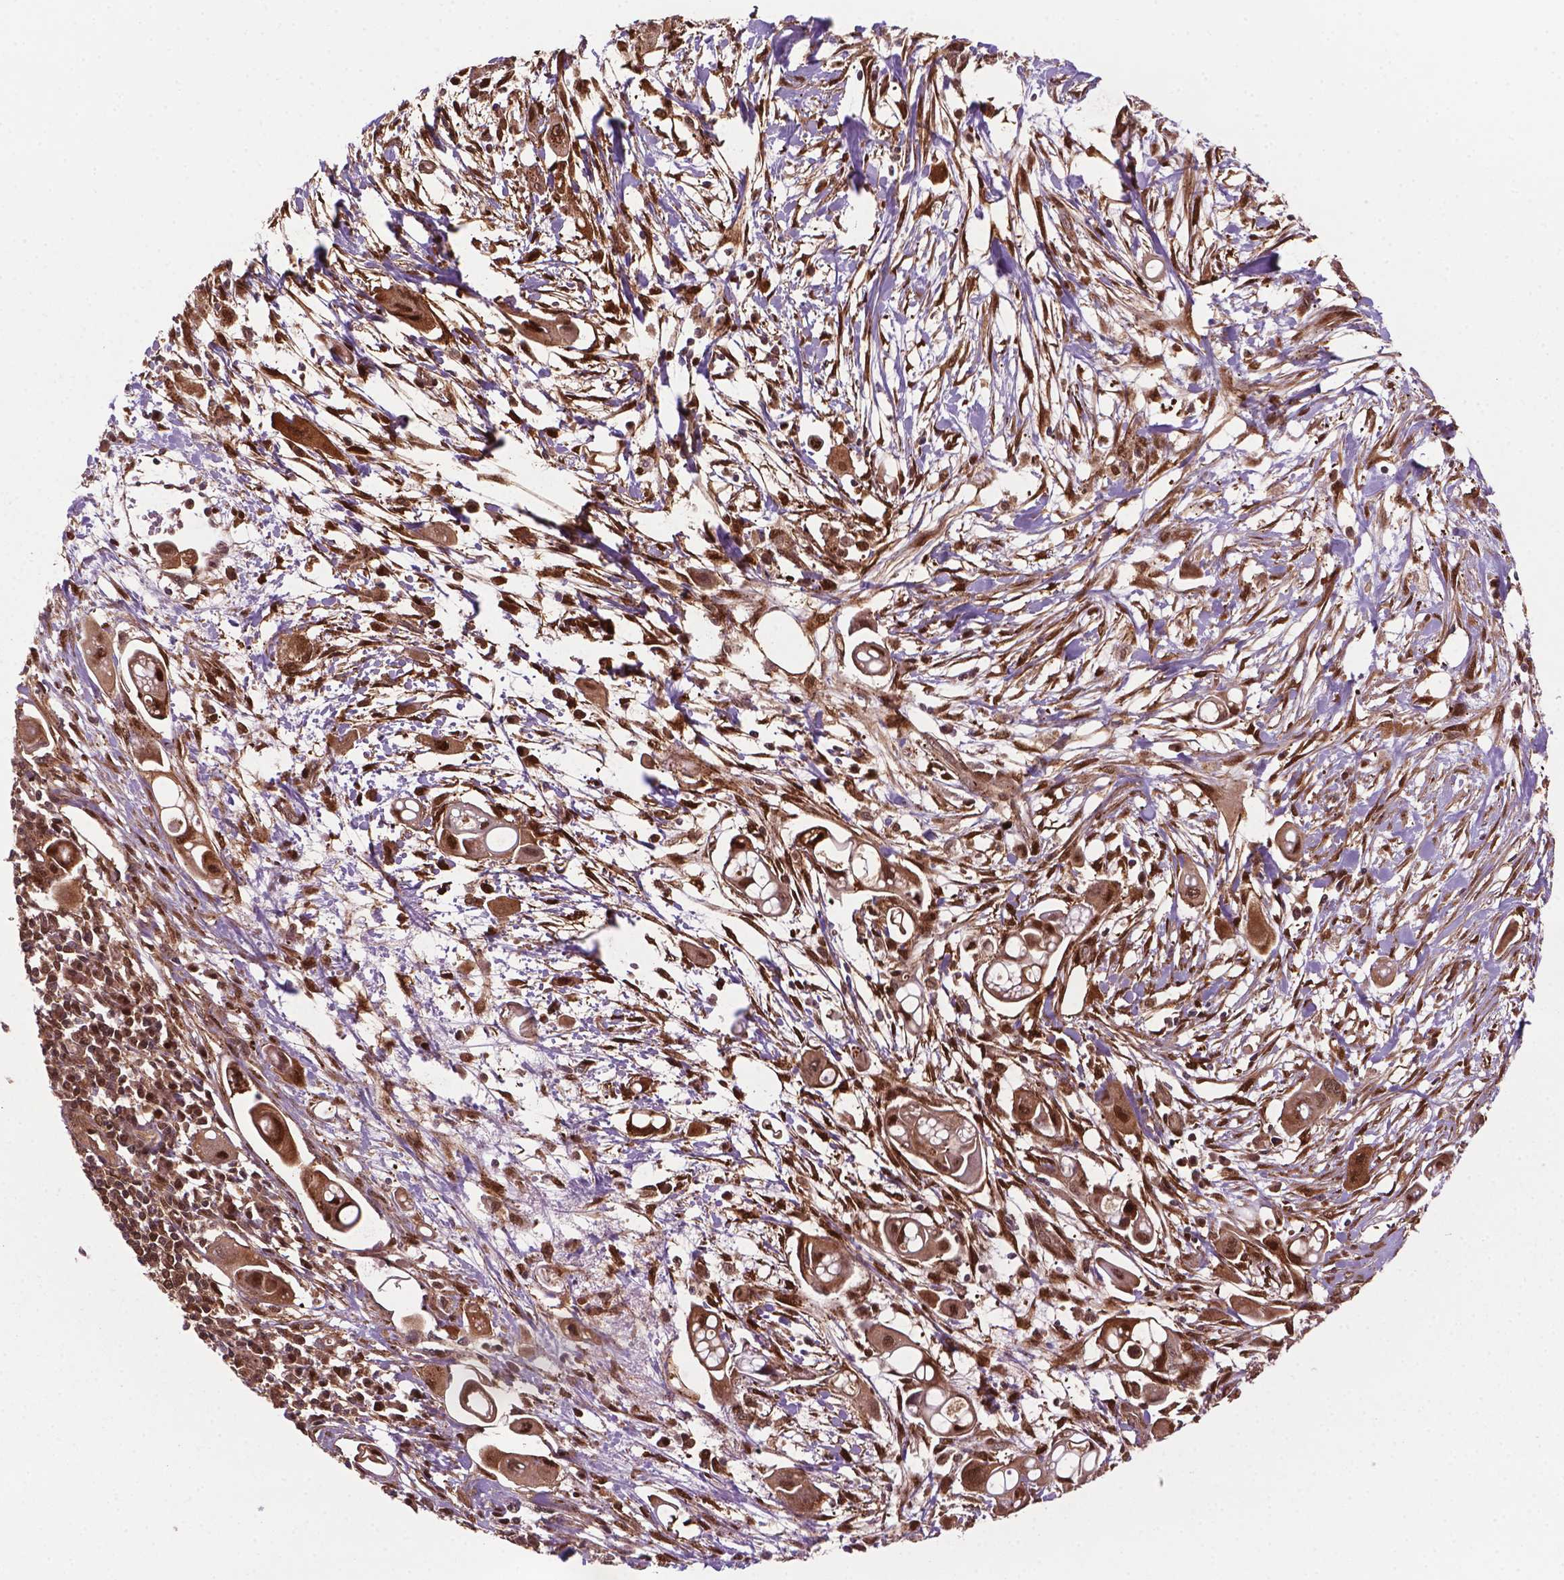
{"staining": {"intensity": "strong", "quantity": ">75%", "location": "cytoplasmic/membranous,nuclear"}, "tissue": "pancreatic cancer", "cell_type": "Tumor cells", "image_type": "cancer", "snomed": [{"axis": "morphology", "description": "Adenocarcinoma, NOS"}, {"axis": "topography", "description": "Pancreas"}], "caption": "Brown immunohistochemical staining in pancreatic cancer demonstrates strong cytoplasmic/membranous and nuclear staining in about >75% of tumor cells.", "gene": "PLIN3", "patient": {"sex": "male", "age": 50}}